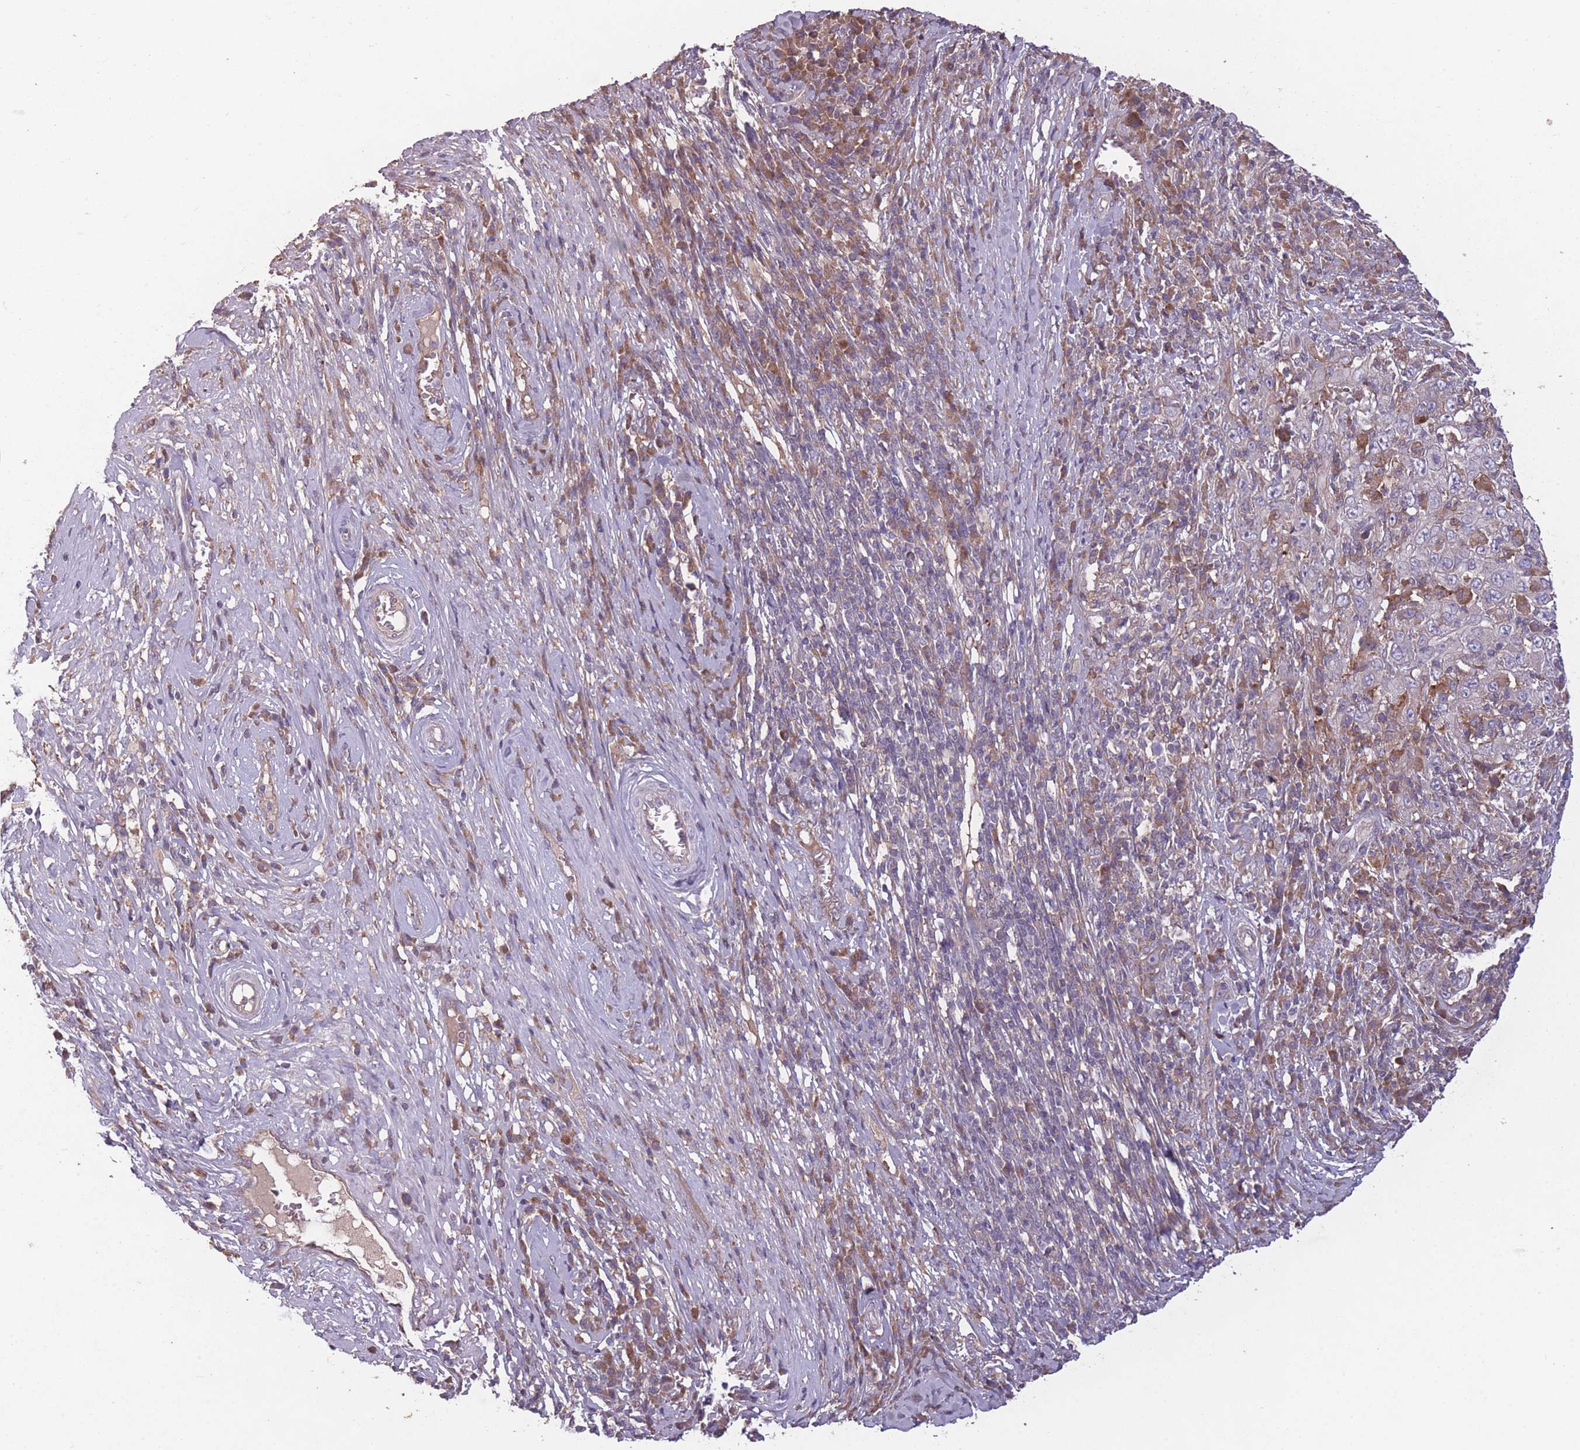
{"staining": {"intensity": "negative", "quantity": "none", "location": "none"}, "tissue": "cervical cancer", "cell_type": "Tumor cells", "image_type": "cancer", "snomed": [{"axis": "morphology", "description": "Squamous cell carcinoma, NOS"}, {"axis": "topography", "description": "Cervix"}], "caption": "A photomicrograph of human cervical squamous cell carcinoma is negative for staining in tumor cells. The staining is performed using DAB brown chromogen with nuclei counter-stained in using hematoxylin.", "gene": "OR2V2", "patient": {"sex": "female", "age": 46}}